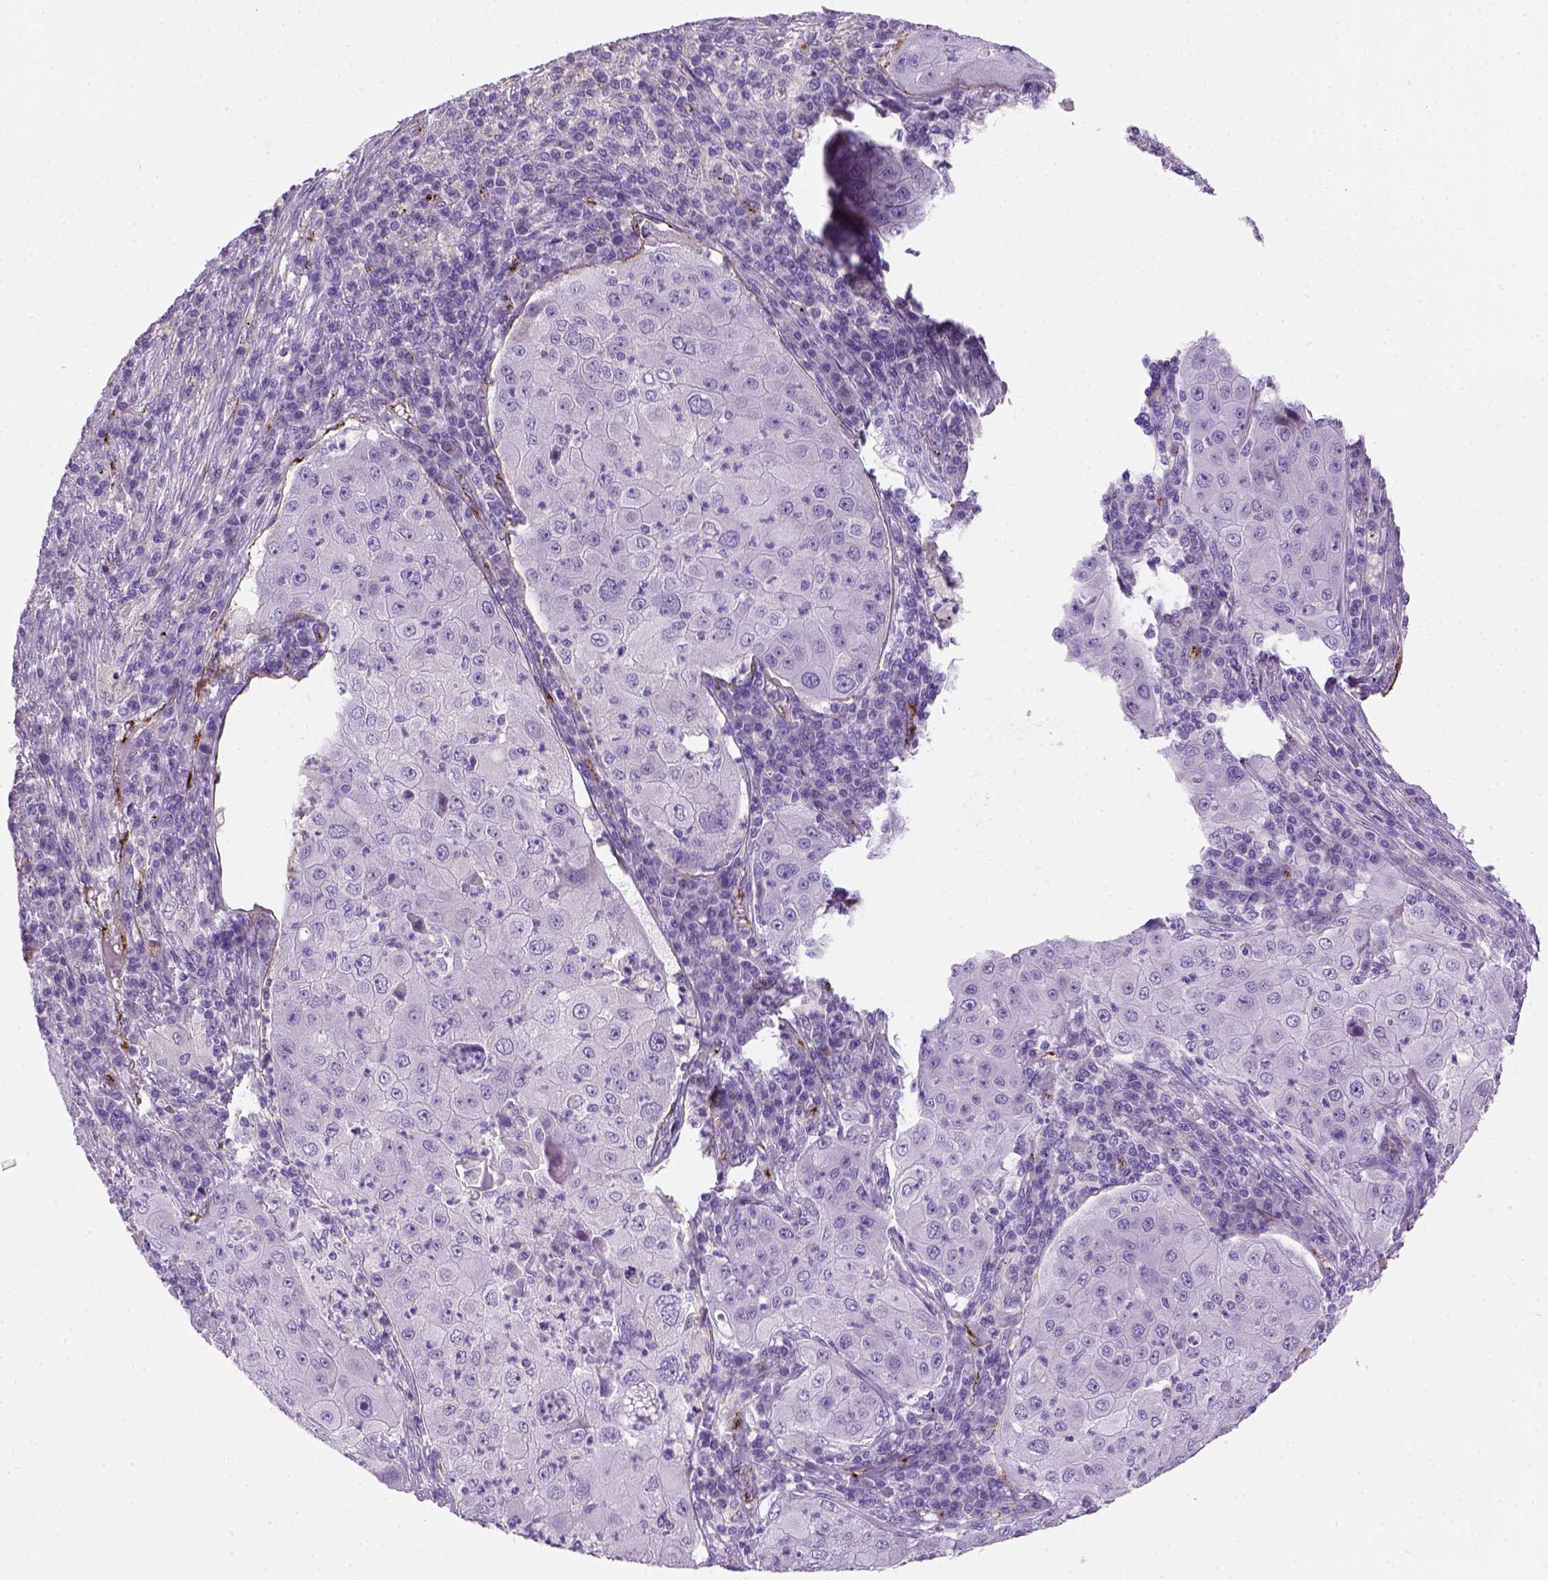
{"staining": {"intensity": "negative", "quantity": "none", "location": "none"}, "tissue": "lung cancer", "cell_type": "Tumor cells", "image_type": "cancer", "snomed": [{"axis": "morphology", "description": "Squamous cell carcinoma, NOS"}, {"axis": "topography", "description": "Lung"}], "caption": "DAB (3,3'-diaminobenzidine) immunohistochemical staining of lung cancer (squamous cell carcinoma) exhibits no significant positivity in tumor cells.", "gene": "VWF", "patient": {"sex": "female", "age": 59}}